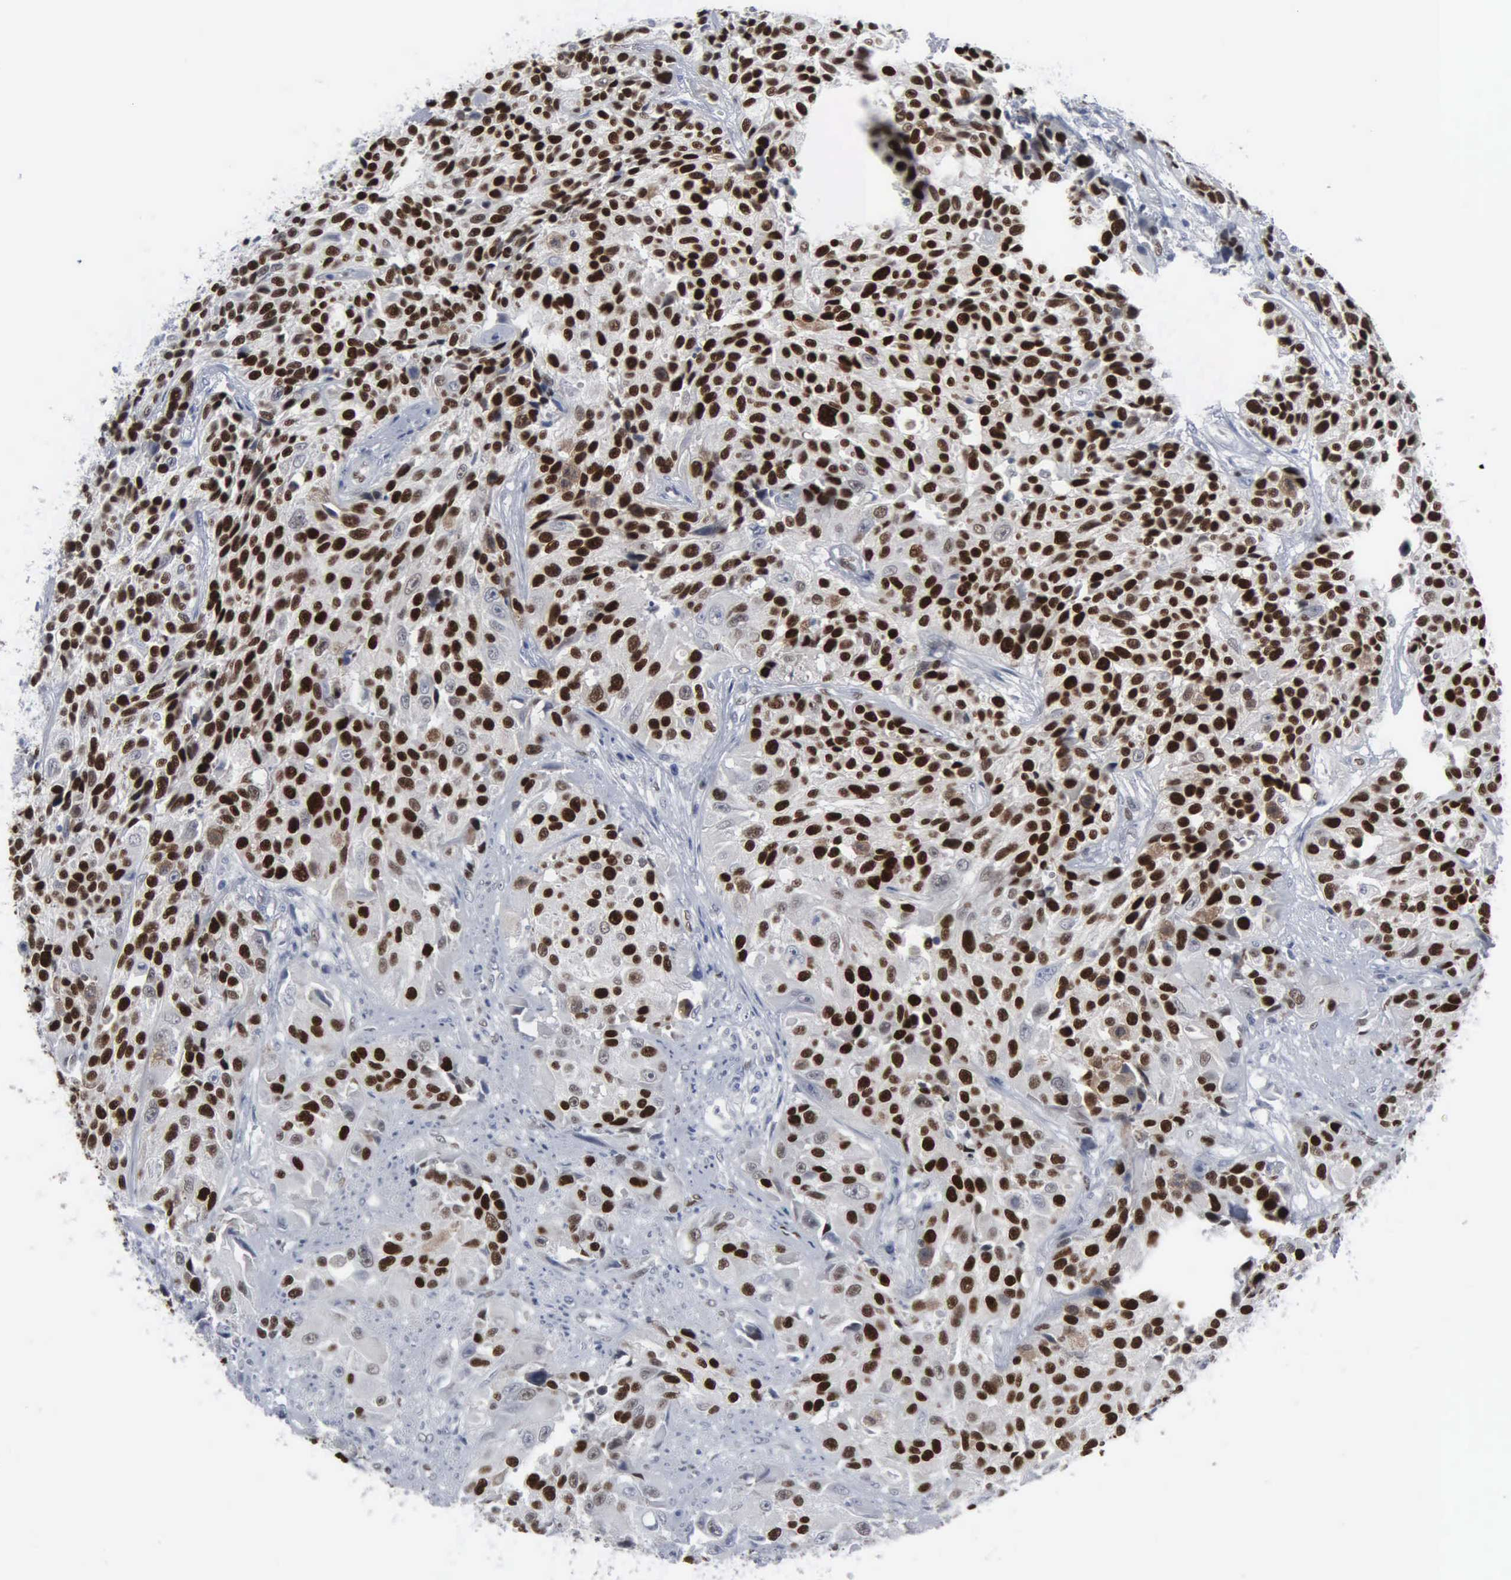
{"staining": {"intensity": "strong", "quantity": ">75%", "location": "nuclear"}, "tissue": "urothelial cancer", "cell_type": "Tumor cells", "image_type": "cancer", "snomed": [{"axis": "morphology", "description": "Urothelial carcinoma, High grade"}, {"axis": "topography", "description": "Urinary bladder"}], "caption": "DAB (3,3'-diaminobenzidine) immunohistochemical staining of human urothelial cancer demonstrates strong nuclear protein expression in approximately >75% of tumor cells. (DAB IHC with brightfield microscopy, high magnification).", "gene": "CCND3", "patient": {"sex": "female", "age": 81}}